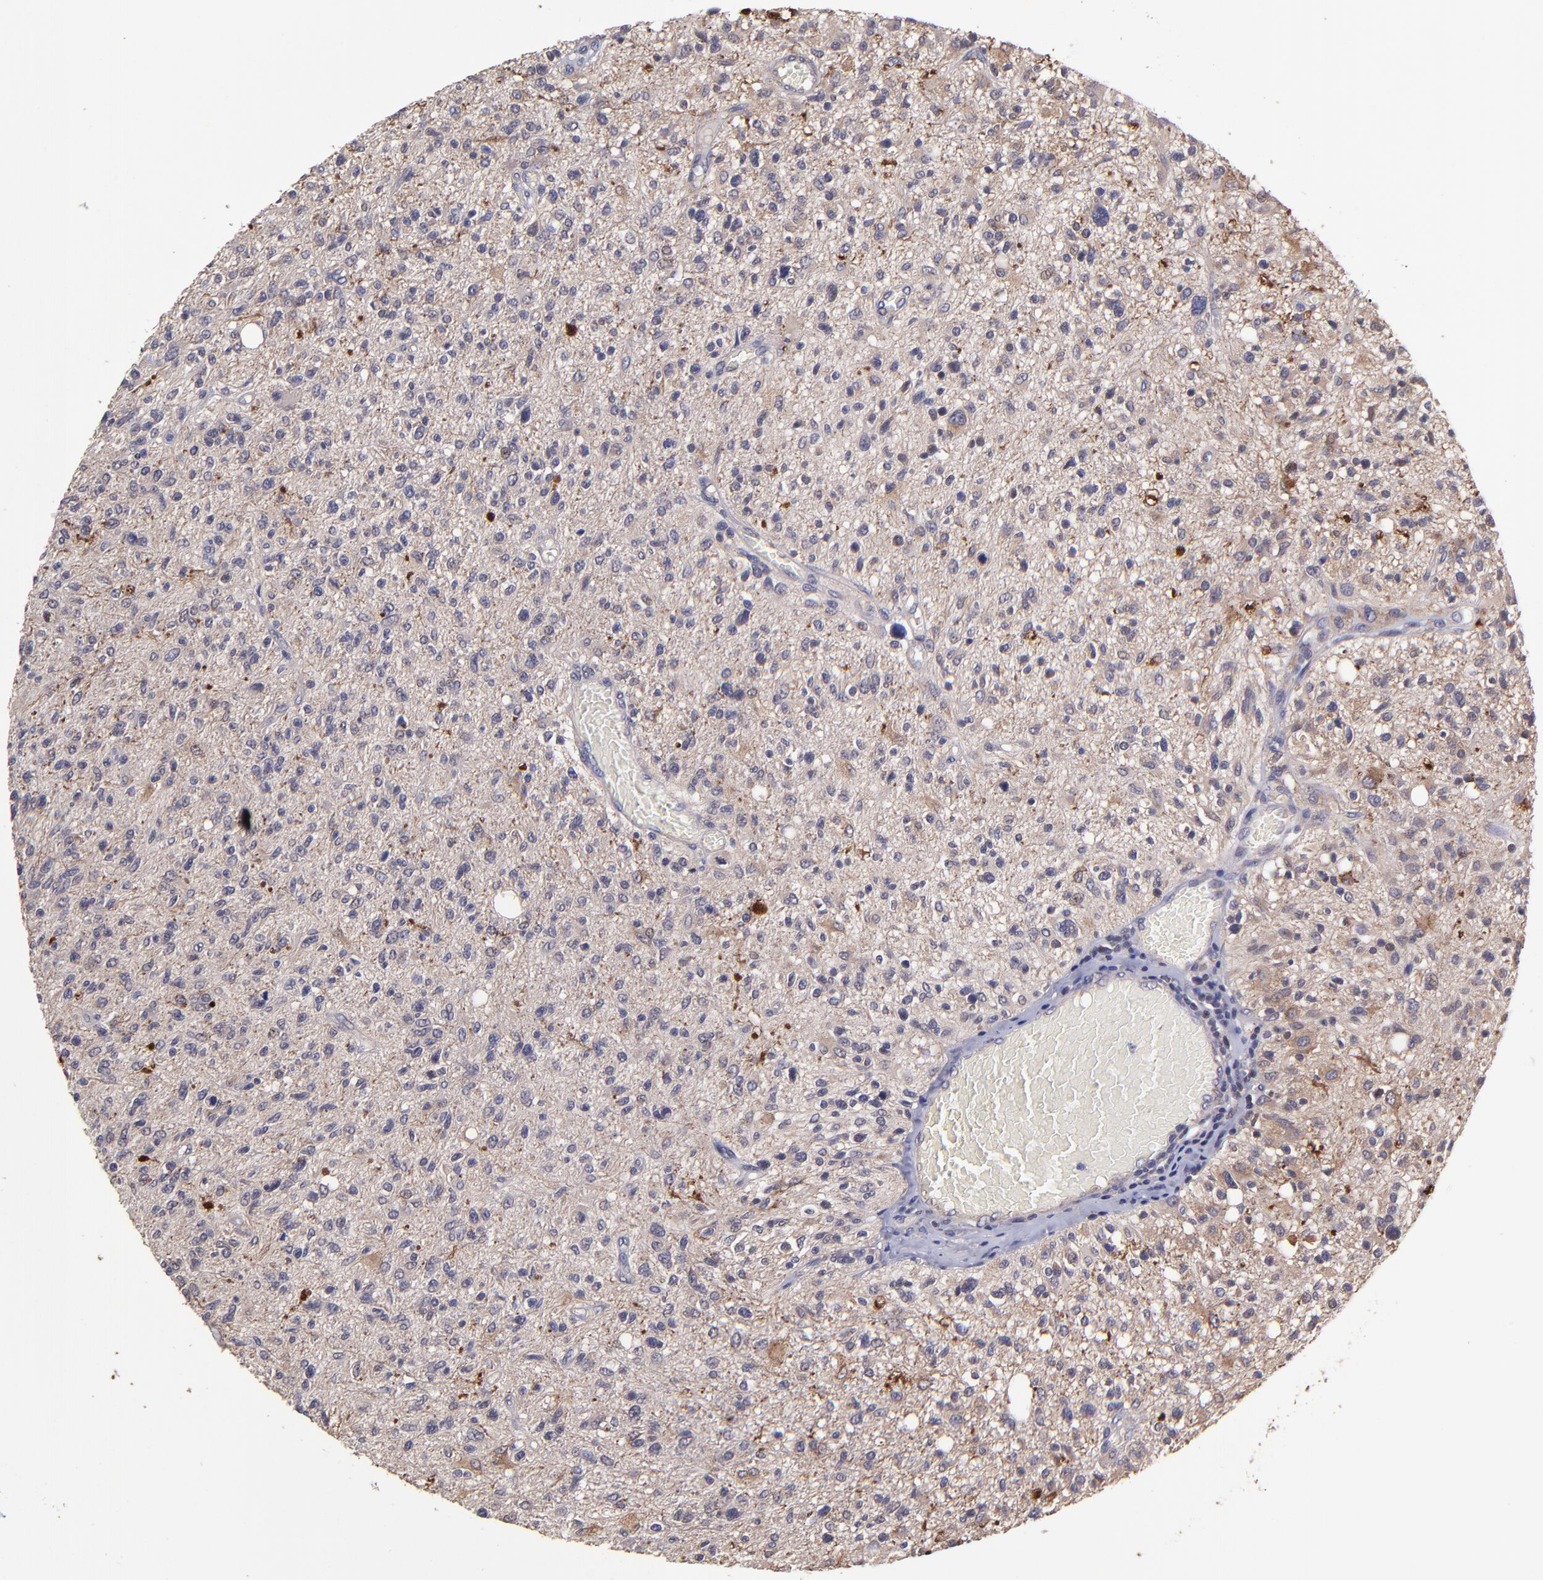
{"staining": {"intensity": "moderate", "quantity": "<25%", "location": "cytoplasmic/membranous"}, "tissue": "glioma", "cell_type": "Tumor cells", "image_type": "cancer", "snomed": [{"axis": "morphology", "description": "Glioma, malignant, High grade"}, {"axis": "topography", "description": "Cerebral cortex"}], "caption": "Protein staining shows moderate cytoplasmic/membranous expression in about <25% of tumor cells in glioma. The staining was performed using DAB (3,3'-diaminobenzidine), with brown indicating positive protein expression. Nuclei are stained blue with hematoxylin.", "gene": "NSF", "patient": {"sex": "male", "age": 76}}